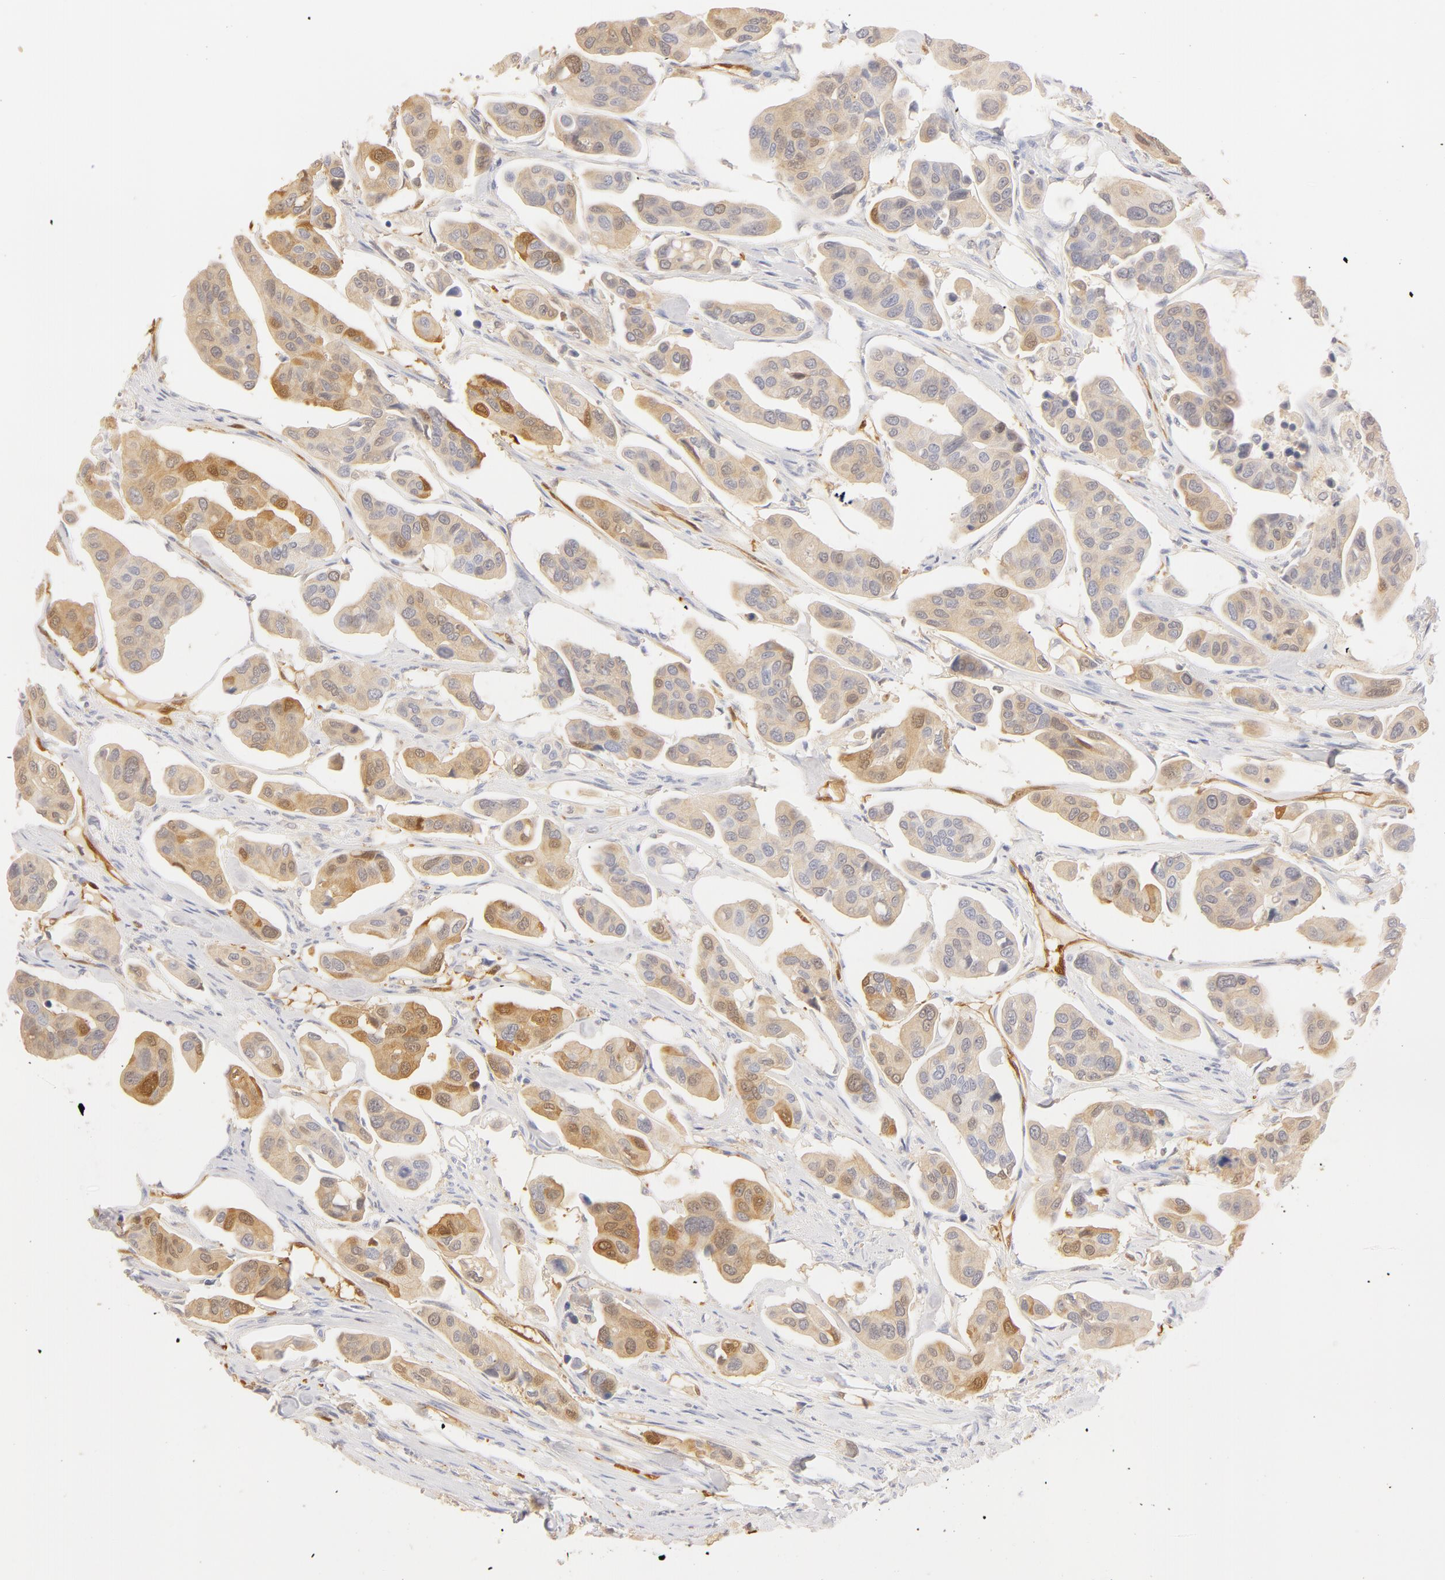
{"staining": {"intensity": "negative", "quantity": "none", "location": "none"}, "tissue": "urothelial cancer", "cell_type": "Tumor cells", "image_type": "cancer", "snomed": [{"axis": "morphology", "description": "Adenocarcinoma, NOS"}, {"axis": "topography", "description": "Urinary bladder"}], "caption": "Tumor cells are negative for protein expression in human urothelial cancer.", "gene": "CA2", "patient": {"sex": "male", "age": 61}}